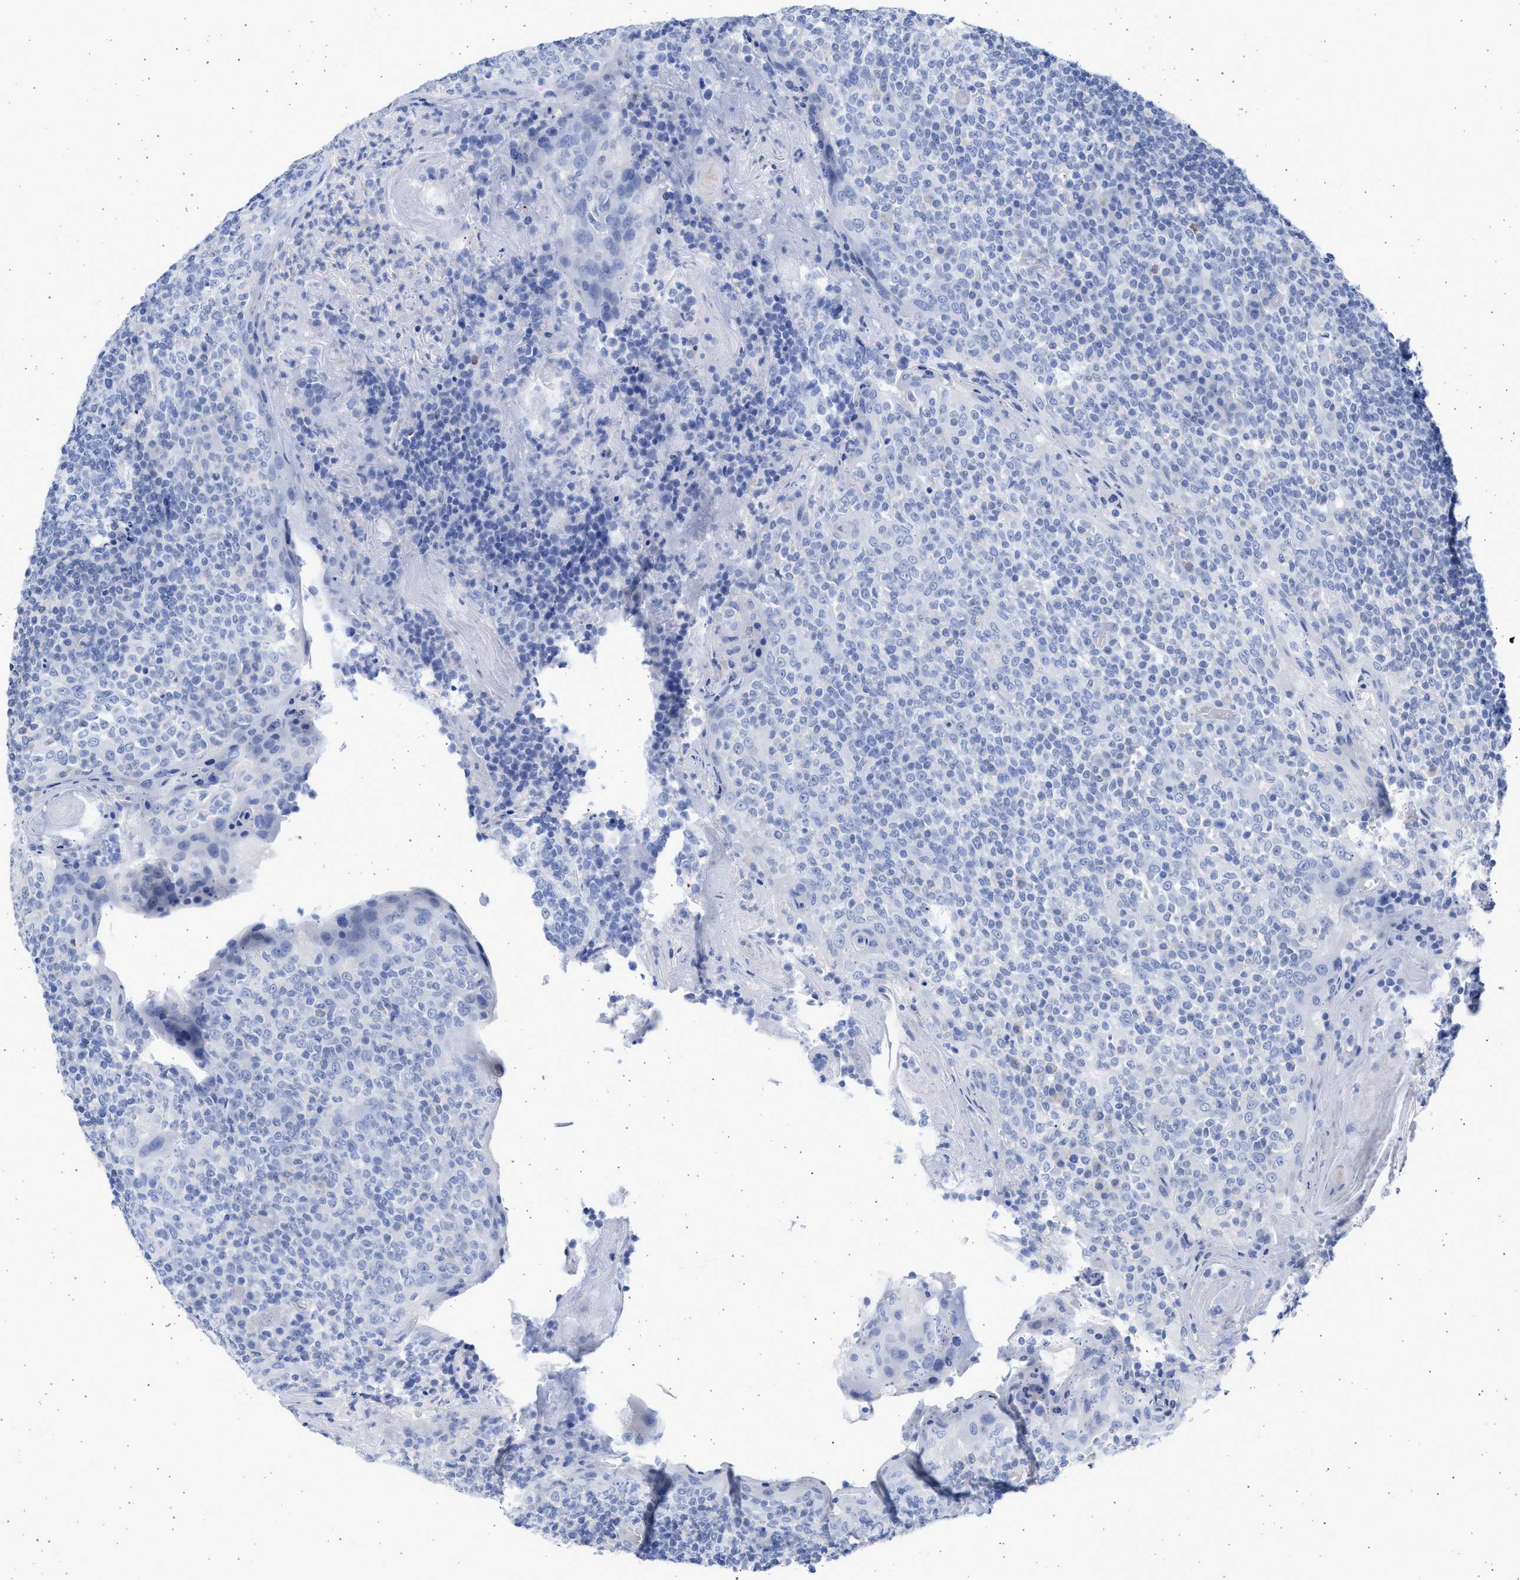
{"staining": {"intensity": "negative", "quantity": "none", "location": "none"}, "tissue": "tonsil", "cell_type": "Germinal center cells", "image_type": "normal", "snomed": [{"axis": "morphology", "description": "Normal tissue, NOS"}, {"axis": "topography", "description": "Tonsil"}], "caption": "Tonsil was stained to show a protein in brown. There is no significant expression in germinal center cells. The staining was performed using DAB (3,3'-diaminobenzidine) to visualize the protein expression in brown, while the nuclei were stained in blue with hematoxylin (Magnification: 20x).", "gene": "ALDOC", "patient": {"sex": "female", "age": 19}}